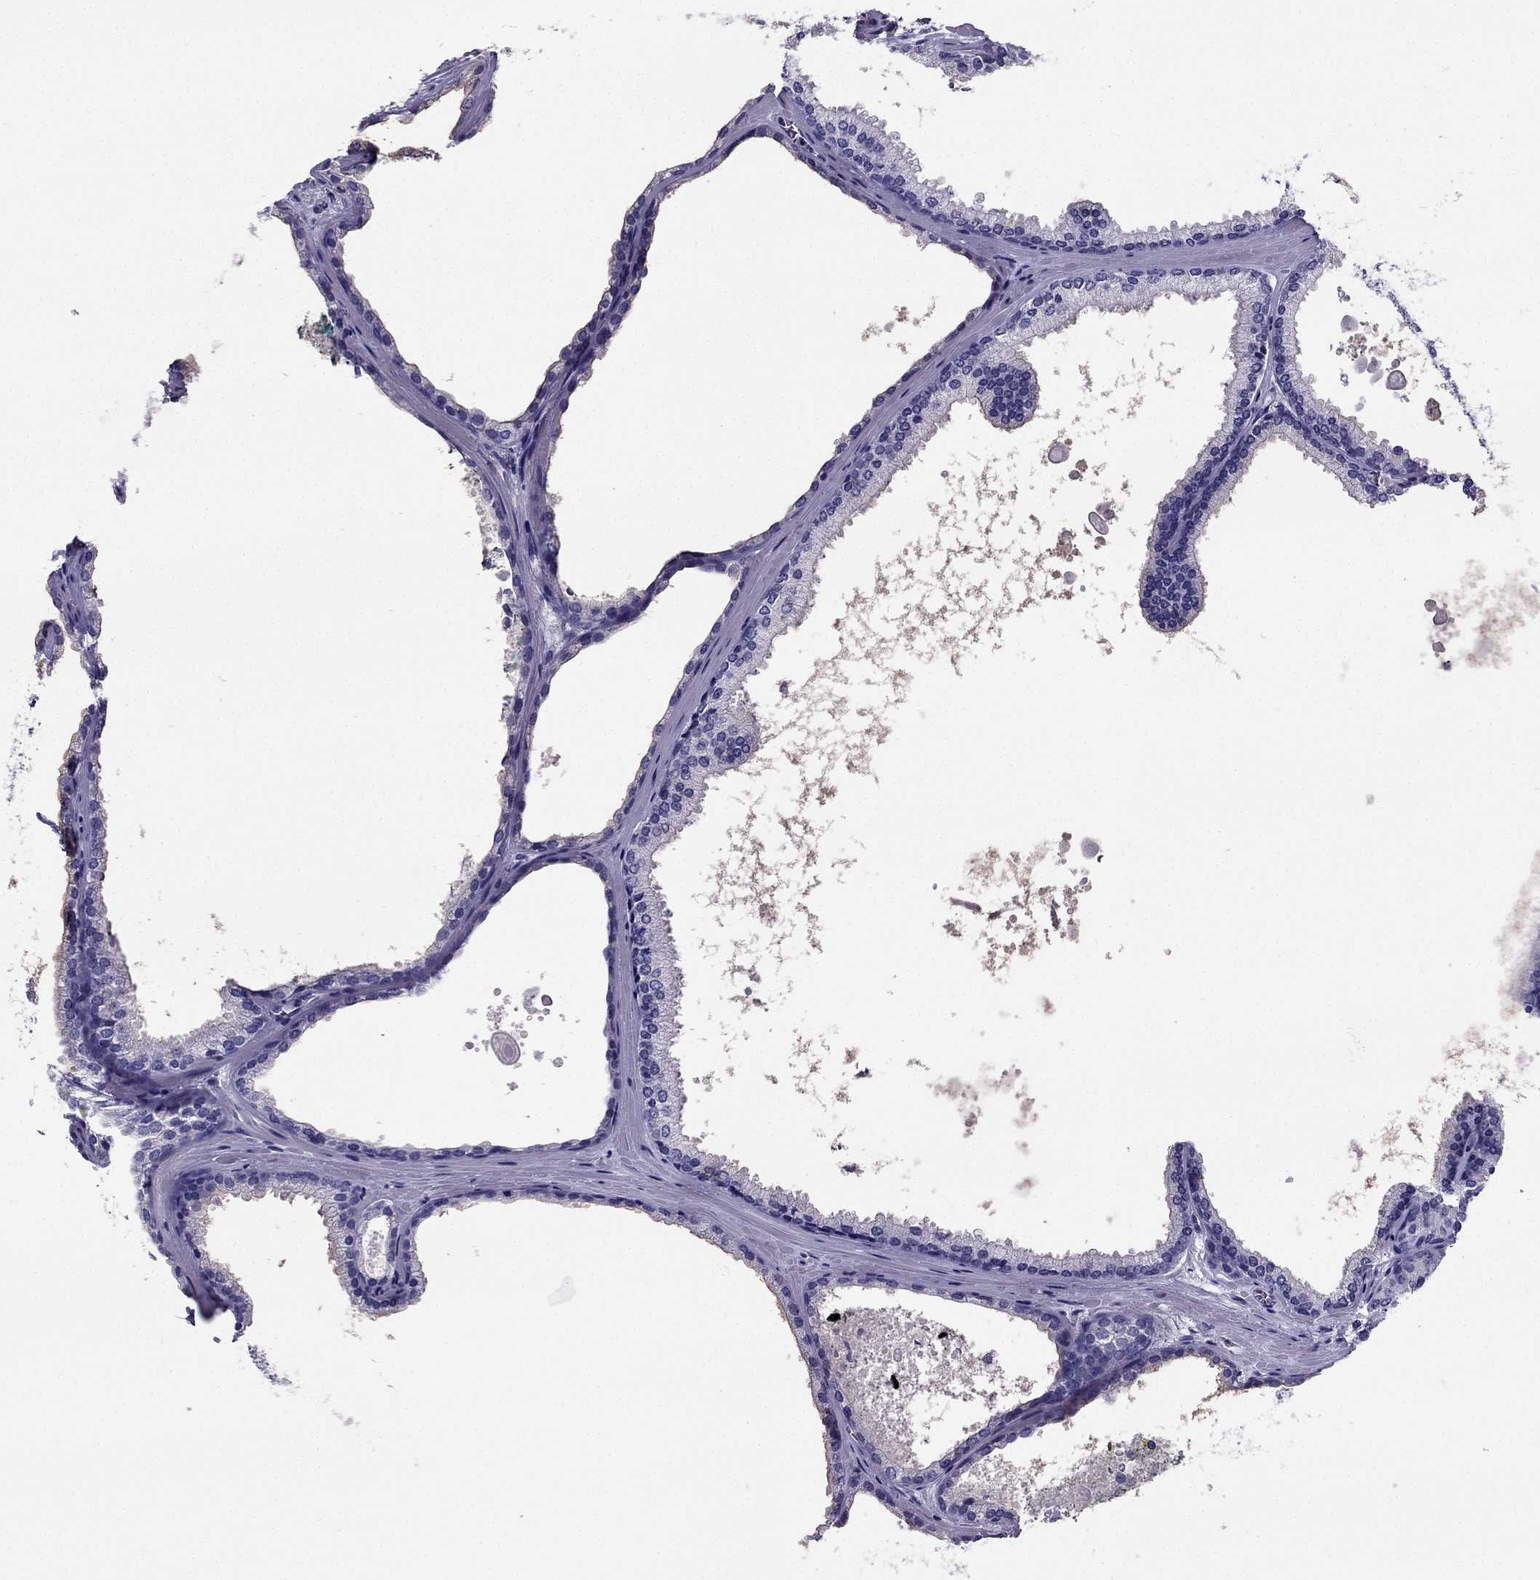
{"staining": {"intensity": "negative", "quantity": "none", "location": "none"}, "tissue": "prostate cancer", "cell_type": "Tumor cells", "image_type": "cancer", "snomed": [{"axis": "morphology", "description": "Adenocarcinoma, Low grade"}, {"axis": "topography", "description": "Prostate"}], "caption": "This is an IHC photomicrograph of human prostate adenocarcinoma (low-grade). There is no positivity in tumor cells.", "gene": "PTH", "patient": {"sex": "male", "age": 56}}